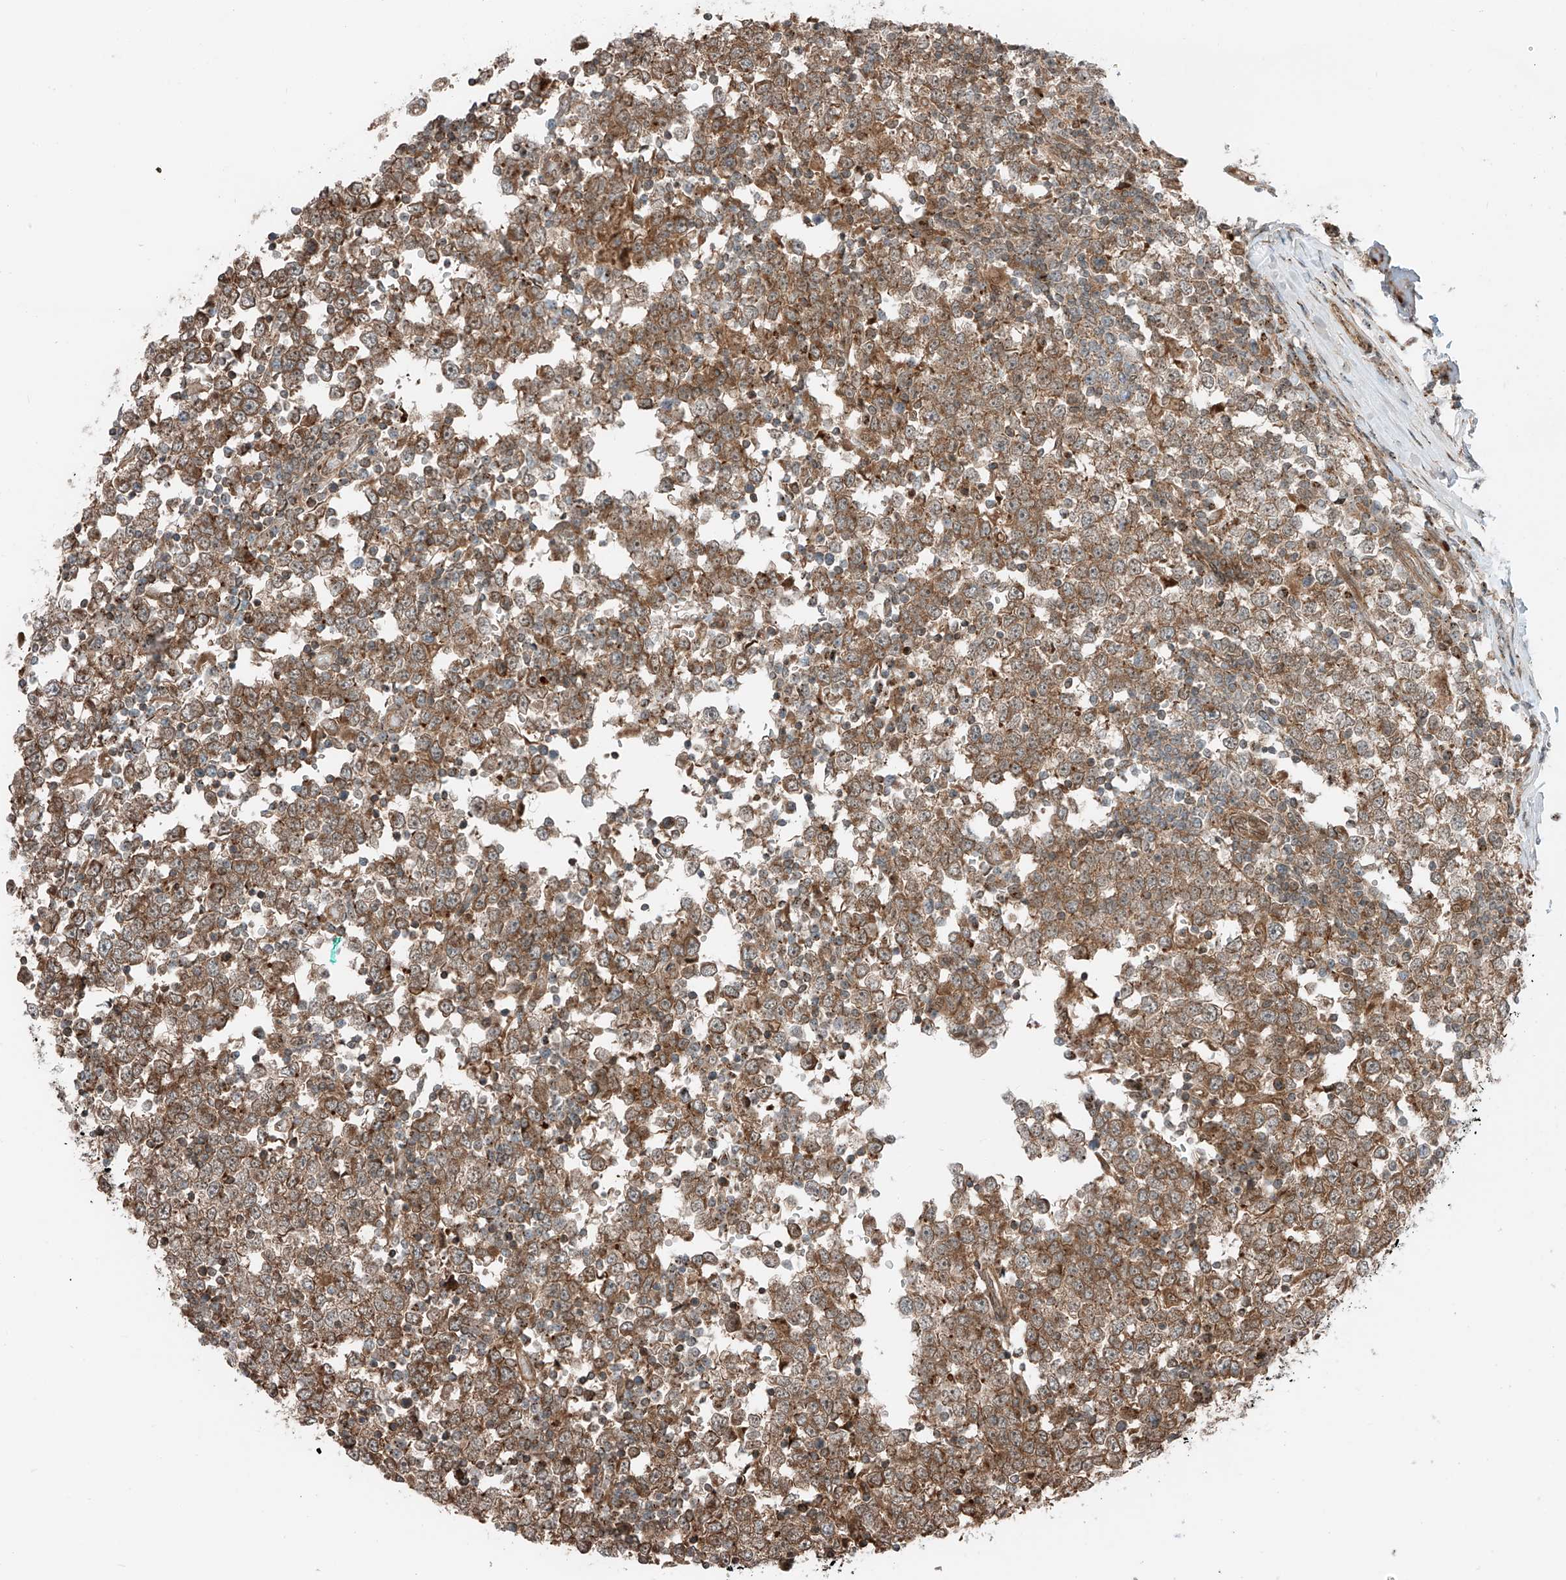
{"staining": {"intensity": "moderate", "quantity": ">75%", "location": "cytoplasmic/membranous"}, "tissue": "testis cancer", "cell_type": "Tumor cells", "image_type": "cancer", "snomed": [{"axis": "morphology", "description": "Seminoma, NOS"}, {"axis": "topography", "description": "Testis"}], "caption": "Approximately >75% of tumor cells in testis seminoma show moderate cytoplasmic/membranous protein positivity as visualized by brown immunohistochemical staining.", "gene": "USP48", "patient": {"sex": "male", "age": 65}}